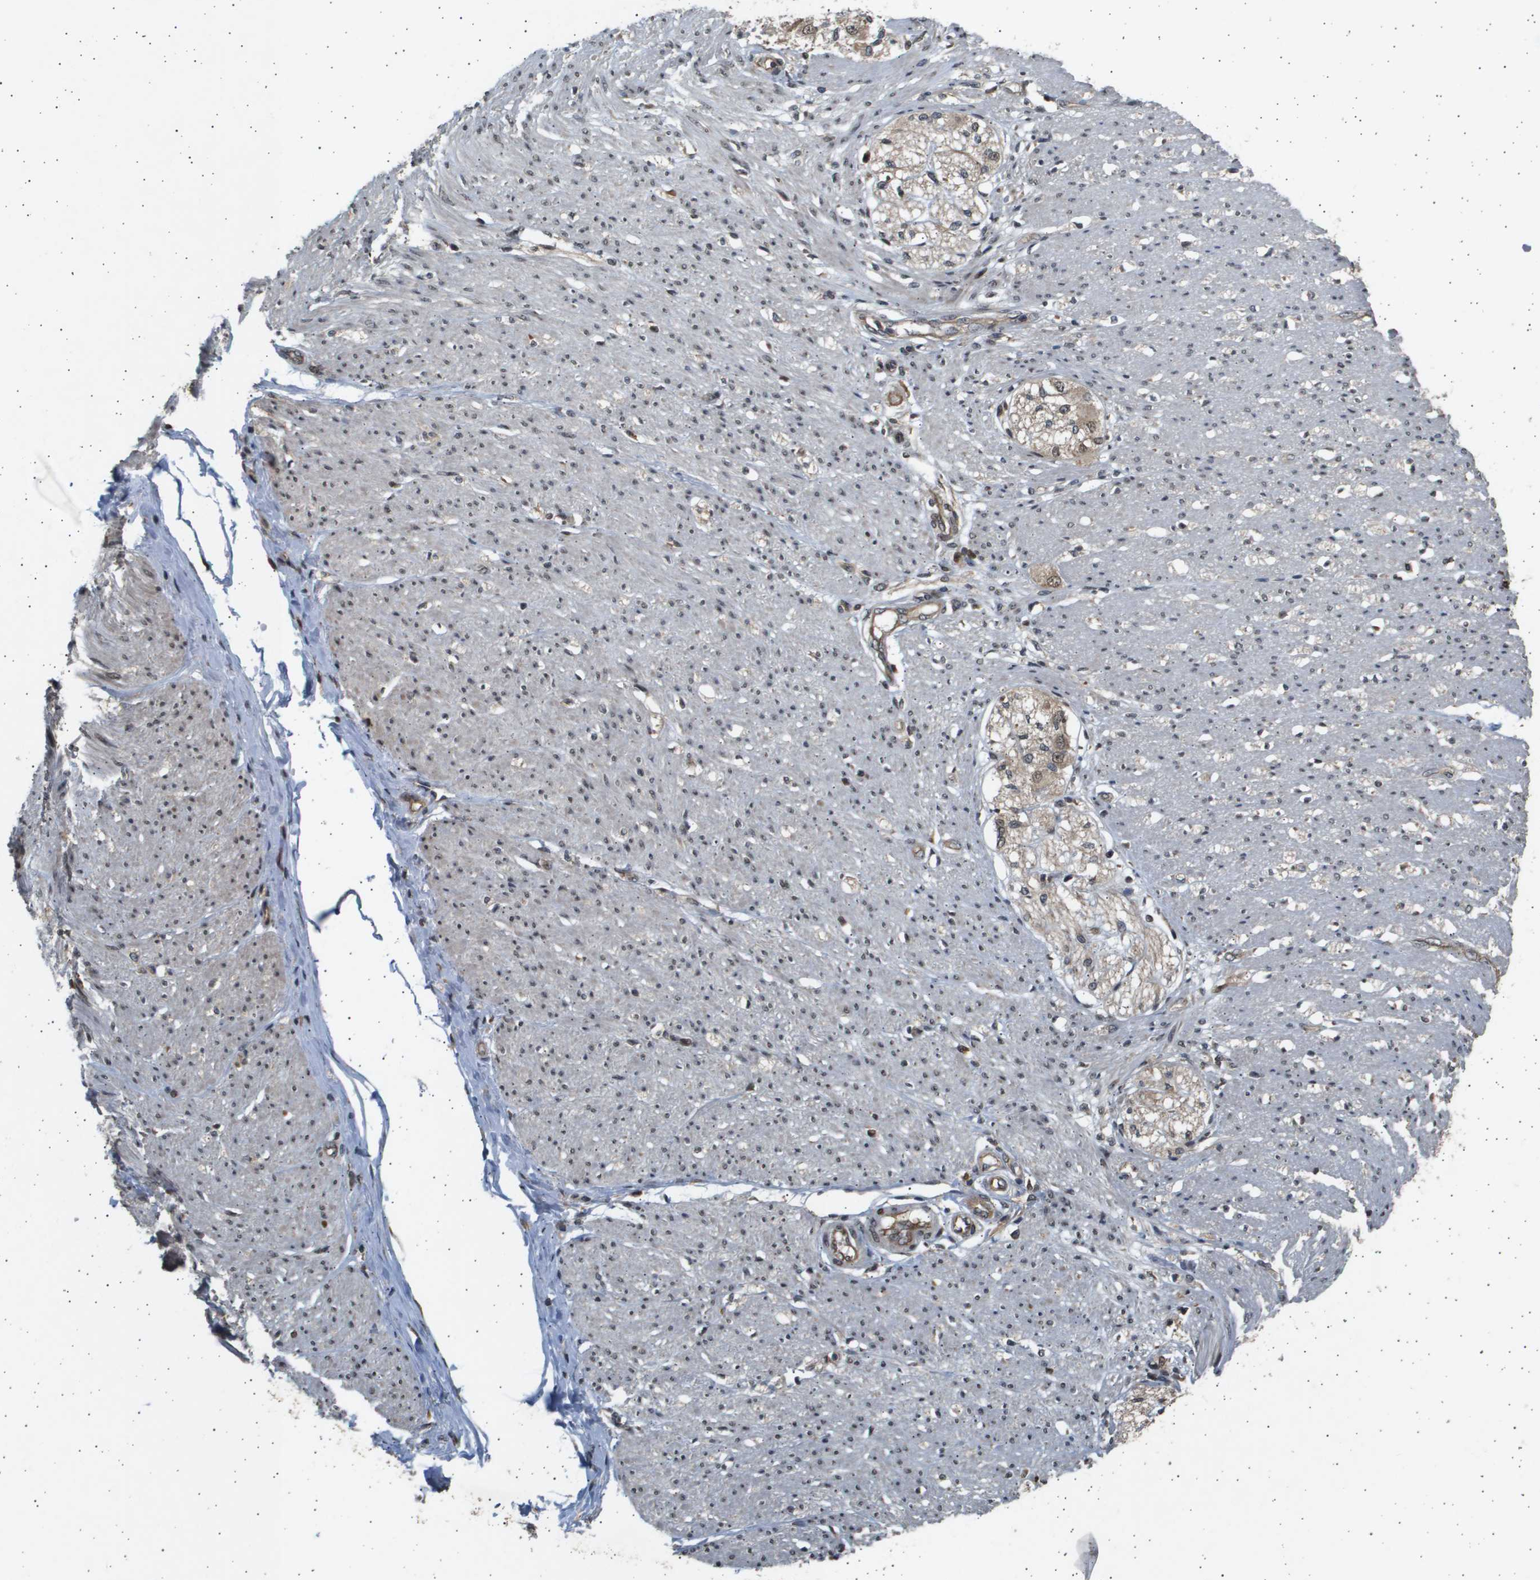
{"staining": {"intensity": "weak", "quantity": ">75%", "location": "cytoplasmic/membranous"}, "tissue": "adipose tissue", "cell_type": "Adipocytes", "image_type": "normal", "snomed": [{"axis": "morphology", "description": "Normal tissue, NOS"}, {"axis": "morphology", "description": "Adenocarcinoma, NOS"}, {"axis": "topography", "description": "Colon"}, {"axis": "topography", "description": "Peripheral nerve tissue"}], "caption": "Adipose tissue stained for a protein (brown) shows weak cytoplasmic/membranous positive positivity in about >75% of adipocytes.", "gene": "TNRC6A", "patient": {"sex": "male", "age": 14}}